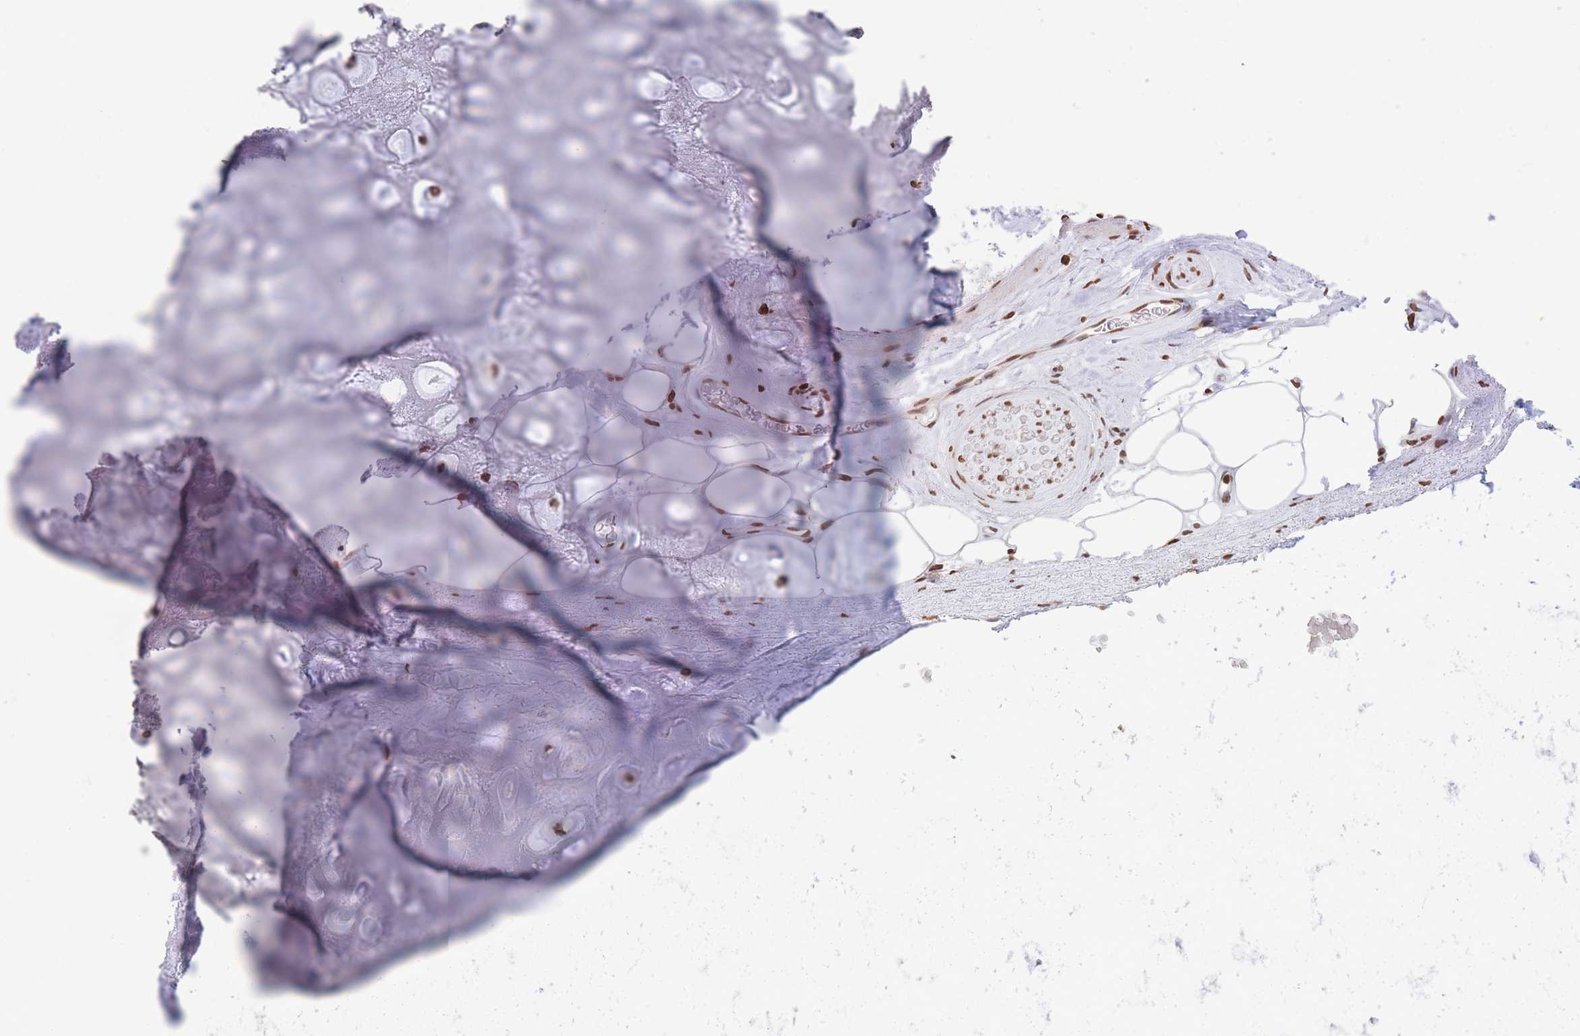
{"staining": {"intensity": "moderate", "quantity": ">75%", "location": "nuclear"}, "tissue": "adipose tissue", "cell_type": "Adipocytes", "image_type": "normal", "snomed": [{"axis": "morphology", "description": "Normal tissue, NOS"}, {"axis": "topography", "description": "Cartilage tissue"}], "caption": "Adipocytes display moderate nuclear expression in approximately >75% of cells in benign adipose tissue.", "gene": "H2BC10", "patient": {"sex": "male", "age": 81}}